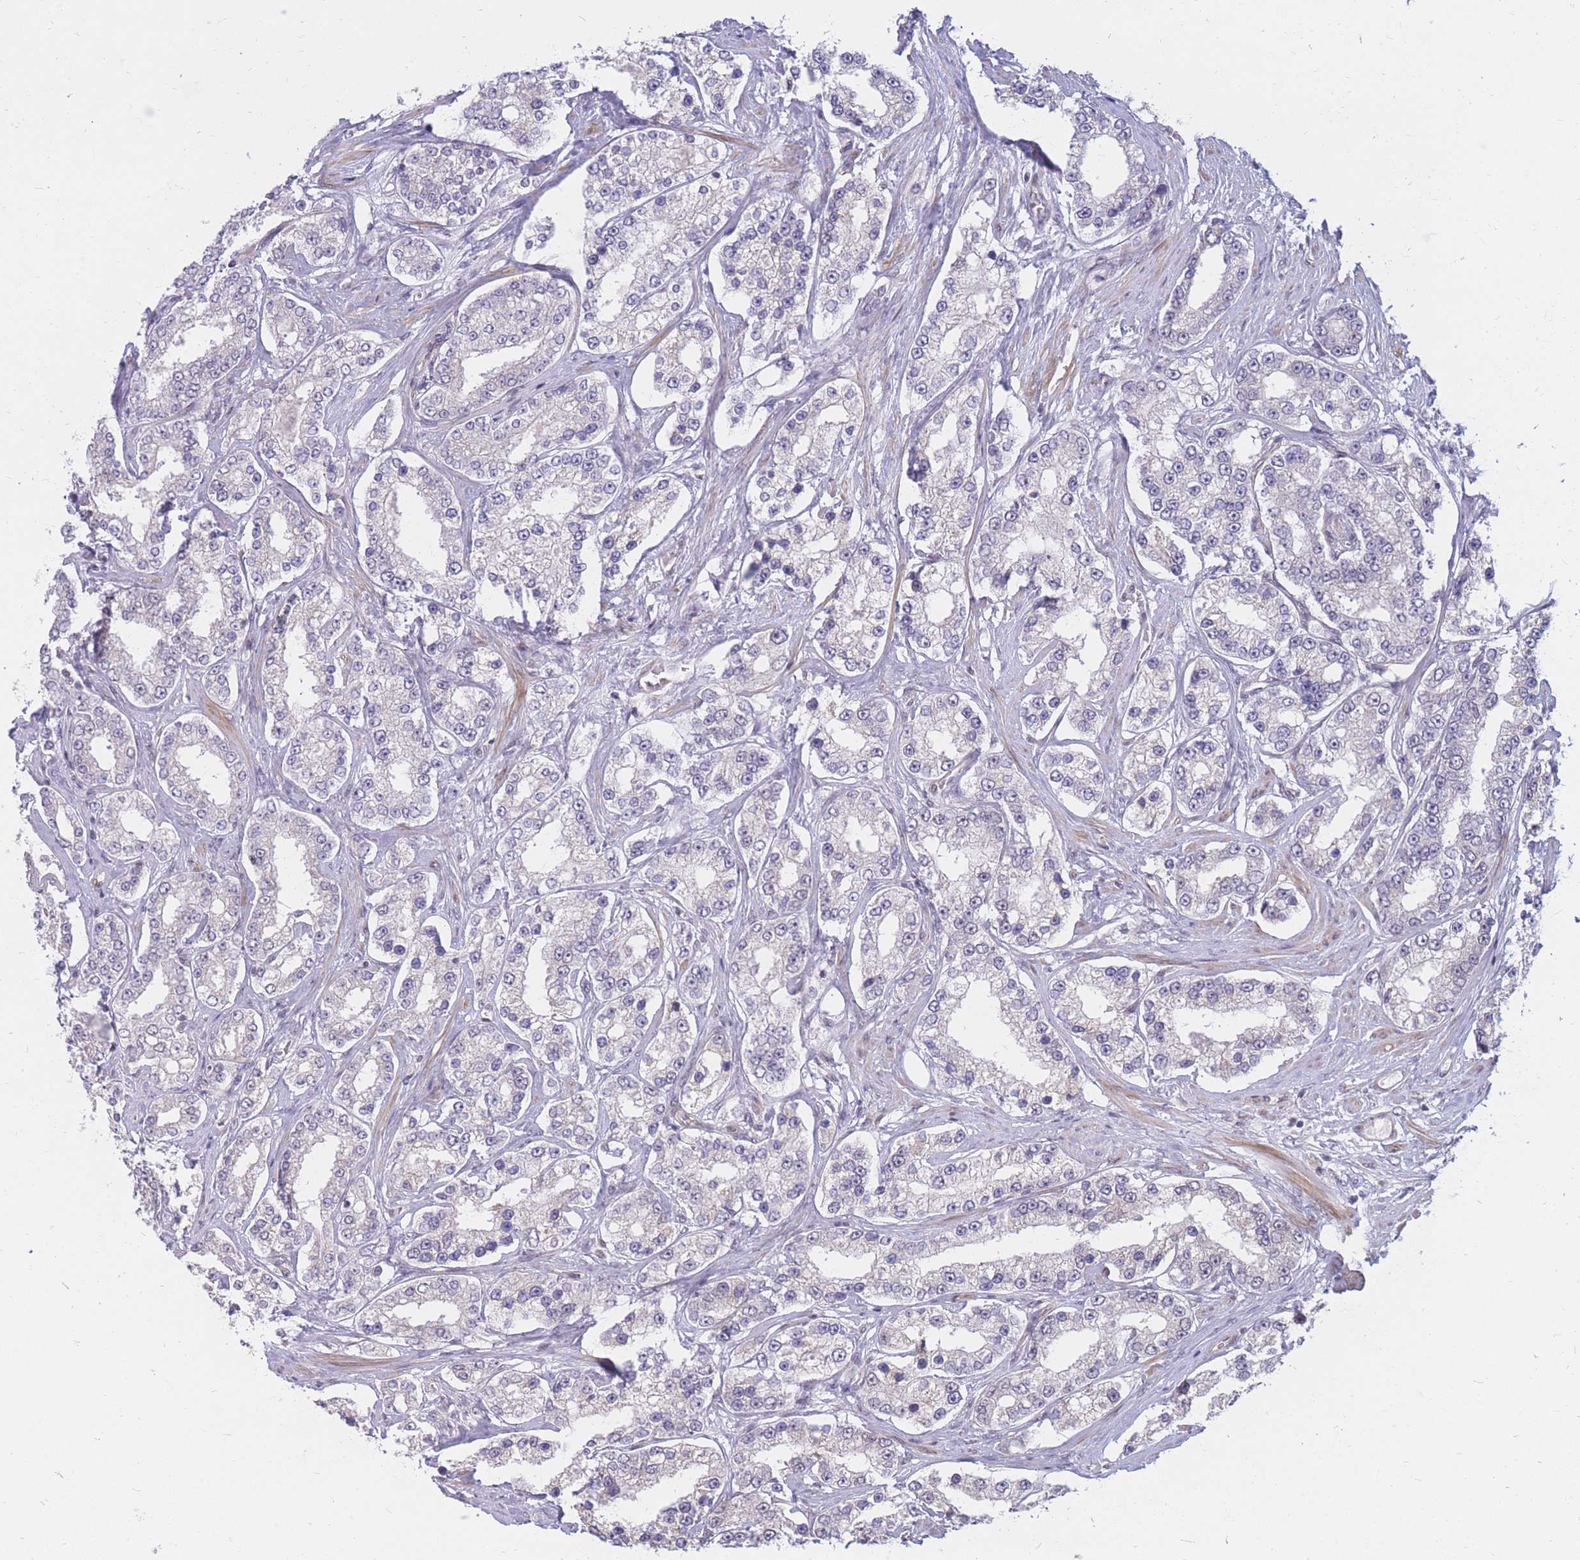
{"staining": {"intensity": "negative", "quantity": "none", "location": "none"}, "tissue": "prostate cancer", "cell_type": "Tumor cells", "image_type": "cancer", "snomed": [{"axis": "morphology", "description": "Normal tissue, NOS"}, {"axis": "morphology", "description": "Adenocarcinoma, High grade"}, {"axis": "topography", "description": "Prostate"}], "caption": "This is an immunohistochemistry photomicrograph of human prostate cancer. There is no positivity in tumor cells.", "gene": "ERICH6B", "patient": {"sex": "male", "age": 83}}